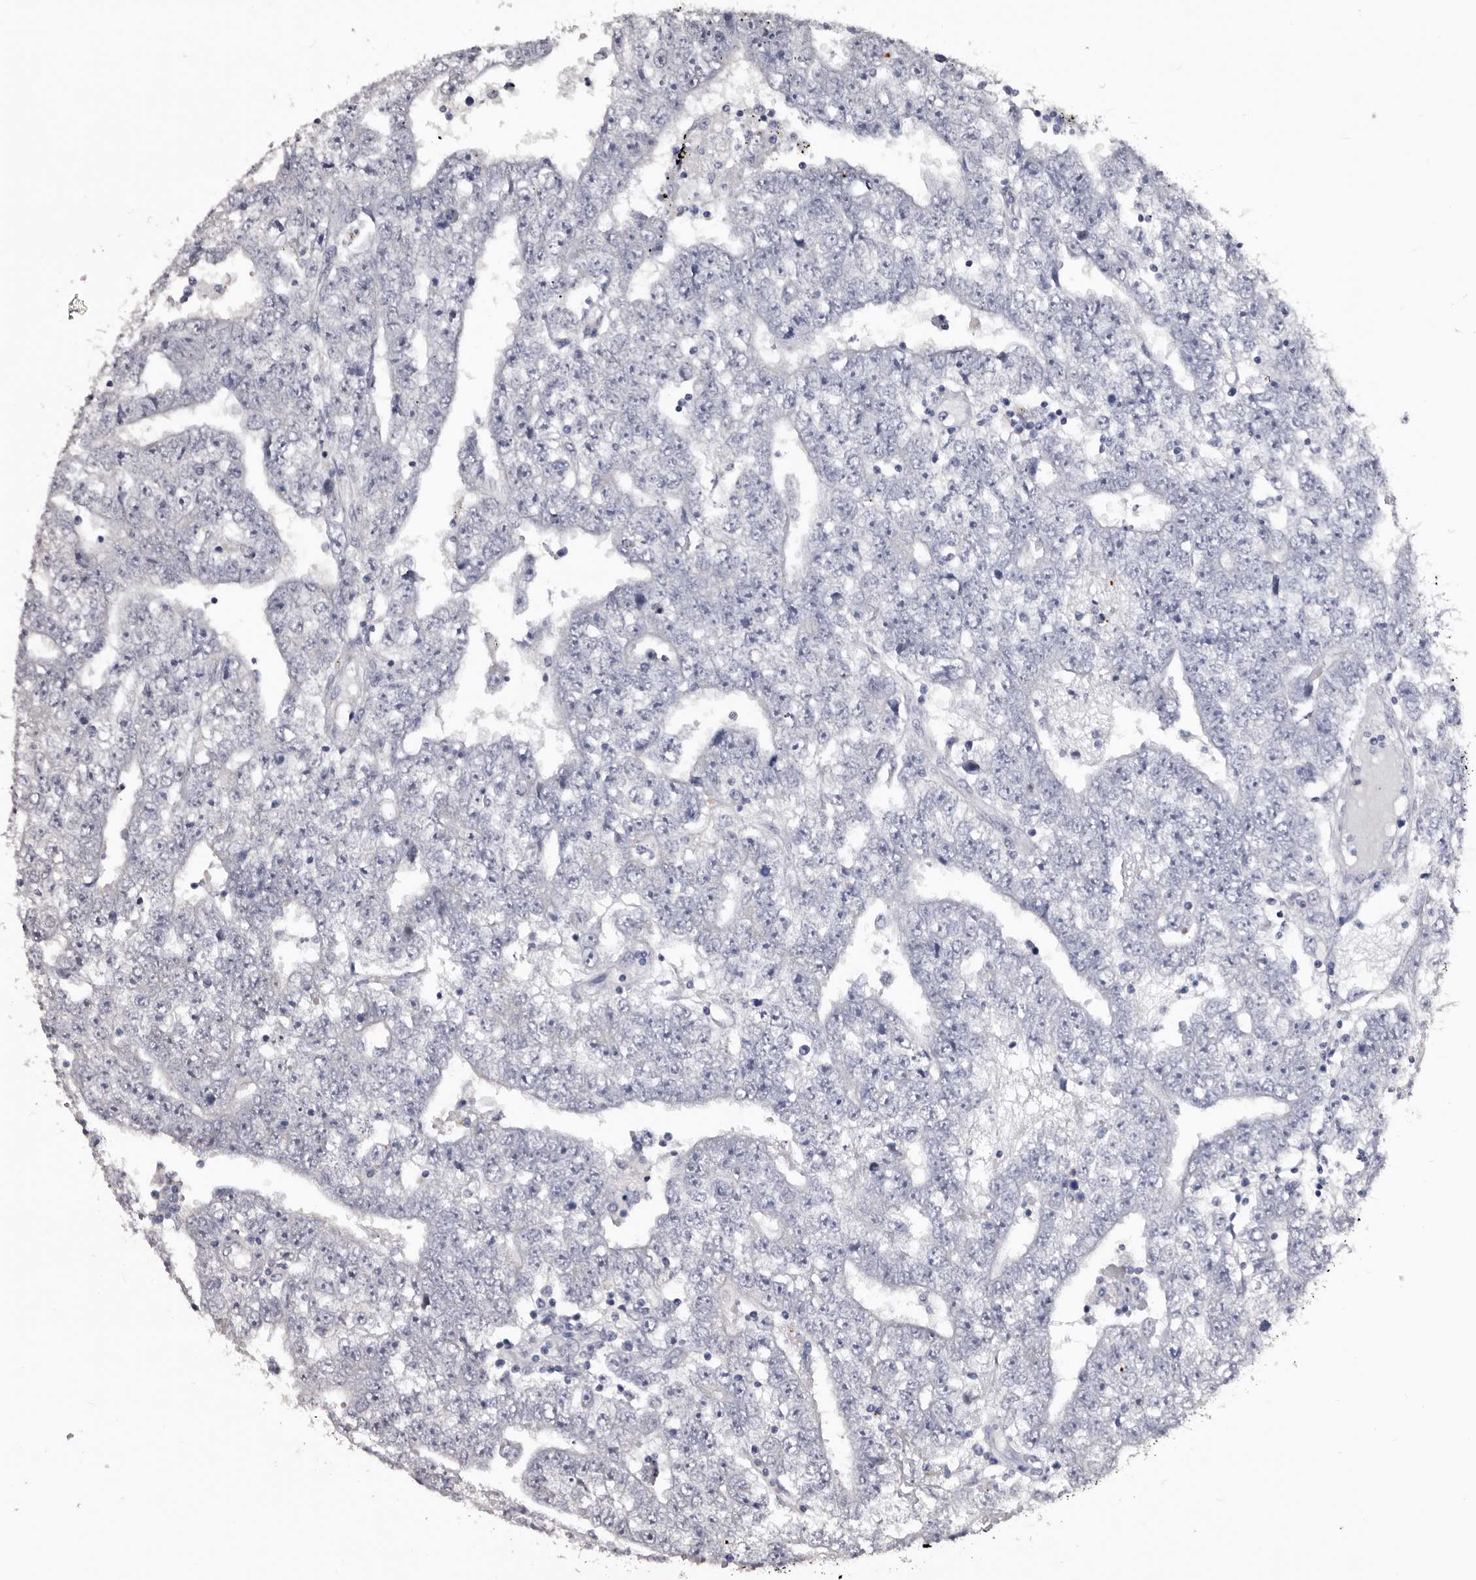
{"staining": {"intensity": "negative", "quantity": "none", "location": "none"}, "tissue": "testis cancer", "cell_type": "Tumor cells", "image_type": "cancer", "snomed": [{"axis": "morphology", "description": "Carcinoma, Embryonal, NOS"}, {"axis": "topography", "description": "Testis"}], "caption": "Immunohistochemical staining of human testis cancer demonstrates no significant positivity in tumor cells.", "gene": "SLC10A4", "patient": {"sex": "male", "age": 25}}